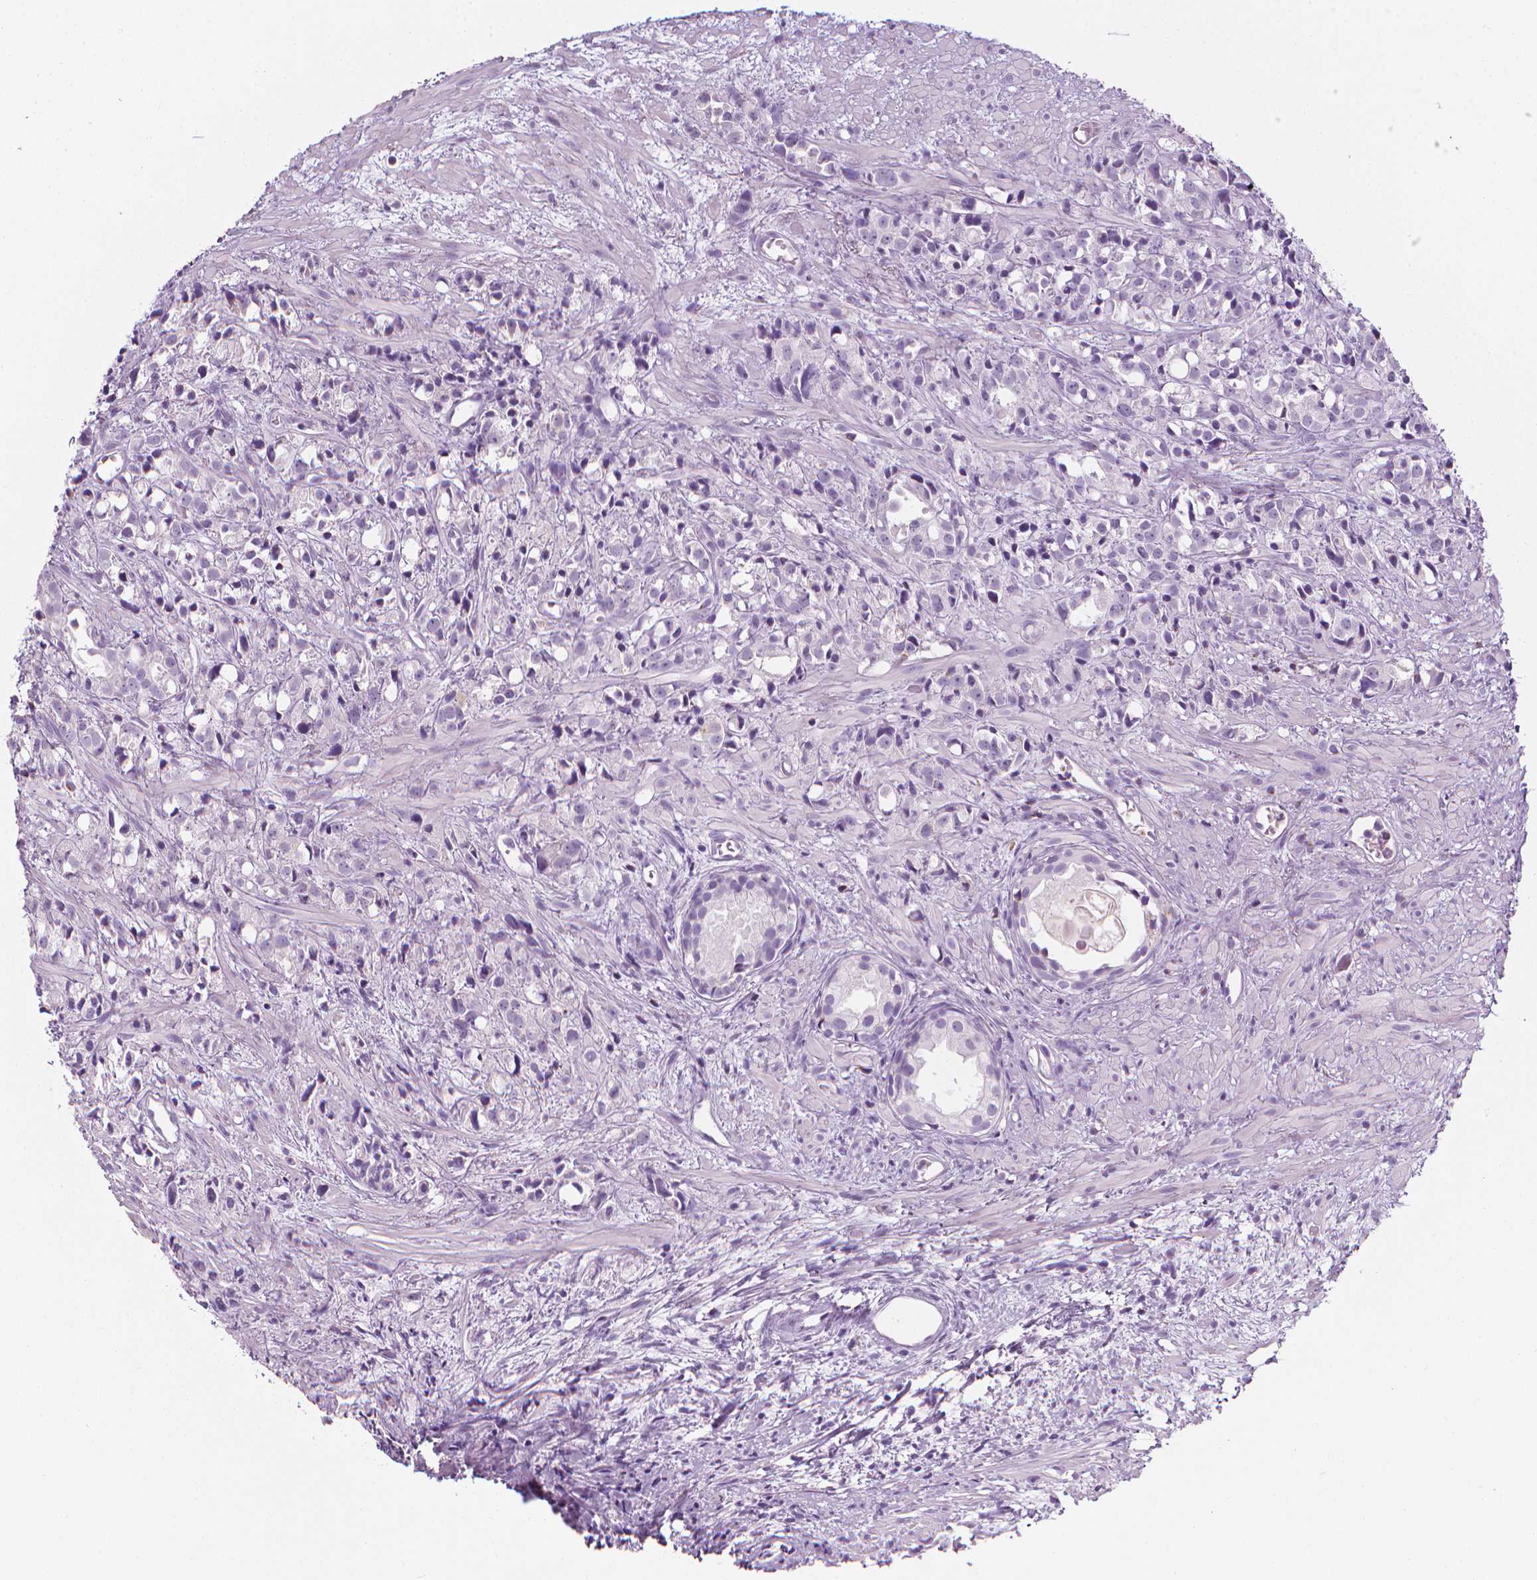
{"staining": {"intensity": "negative", "quantity": "none", "location": "none"}, "tissue": "prostate cancer", "cell_type": "Tumor cells", "image_type": "cancer", "snomed": [{"axis": "morphology", "description": "Adenocarcinoma, High grade"}, {"axis": "topography", "description": "Prostate"}], "caption": "Adenocarcinoma (high-grade) (prostate) stained for a protein using IHC reveals no staining tumor cells.", "gene": "DCAF8L1", "patient": {"sex": "male", "age": 79}}